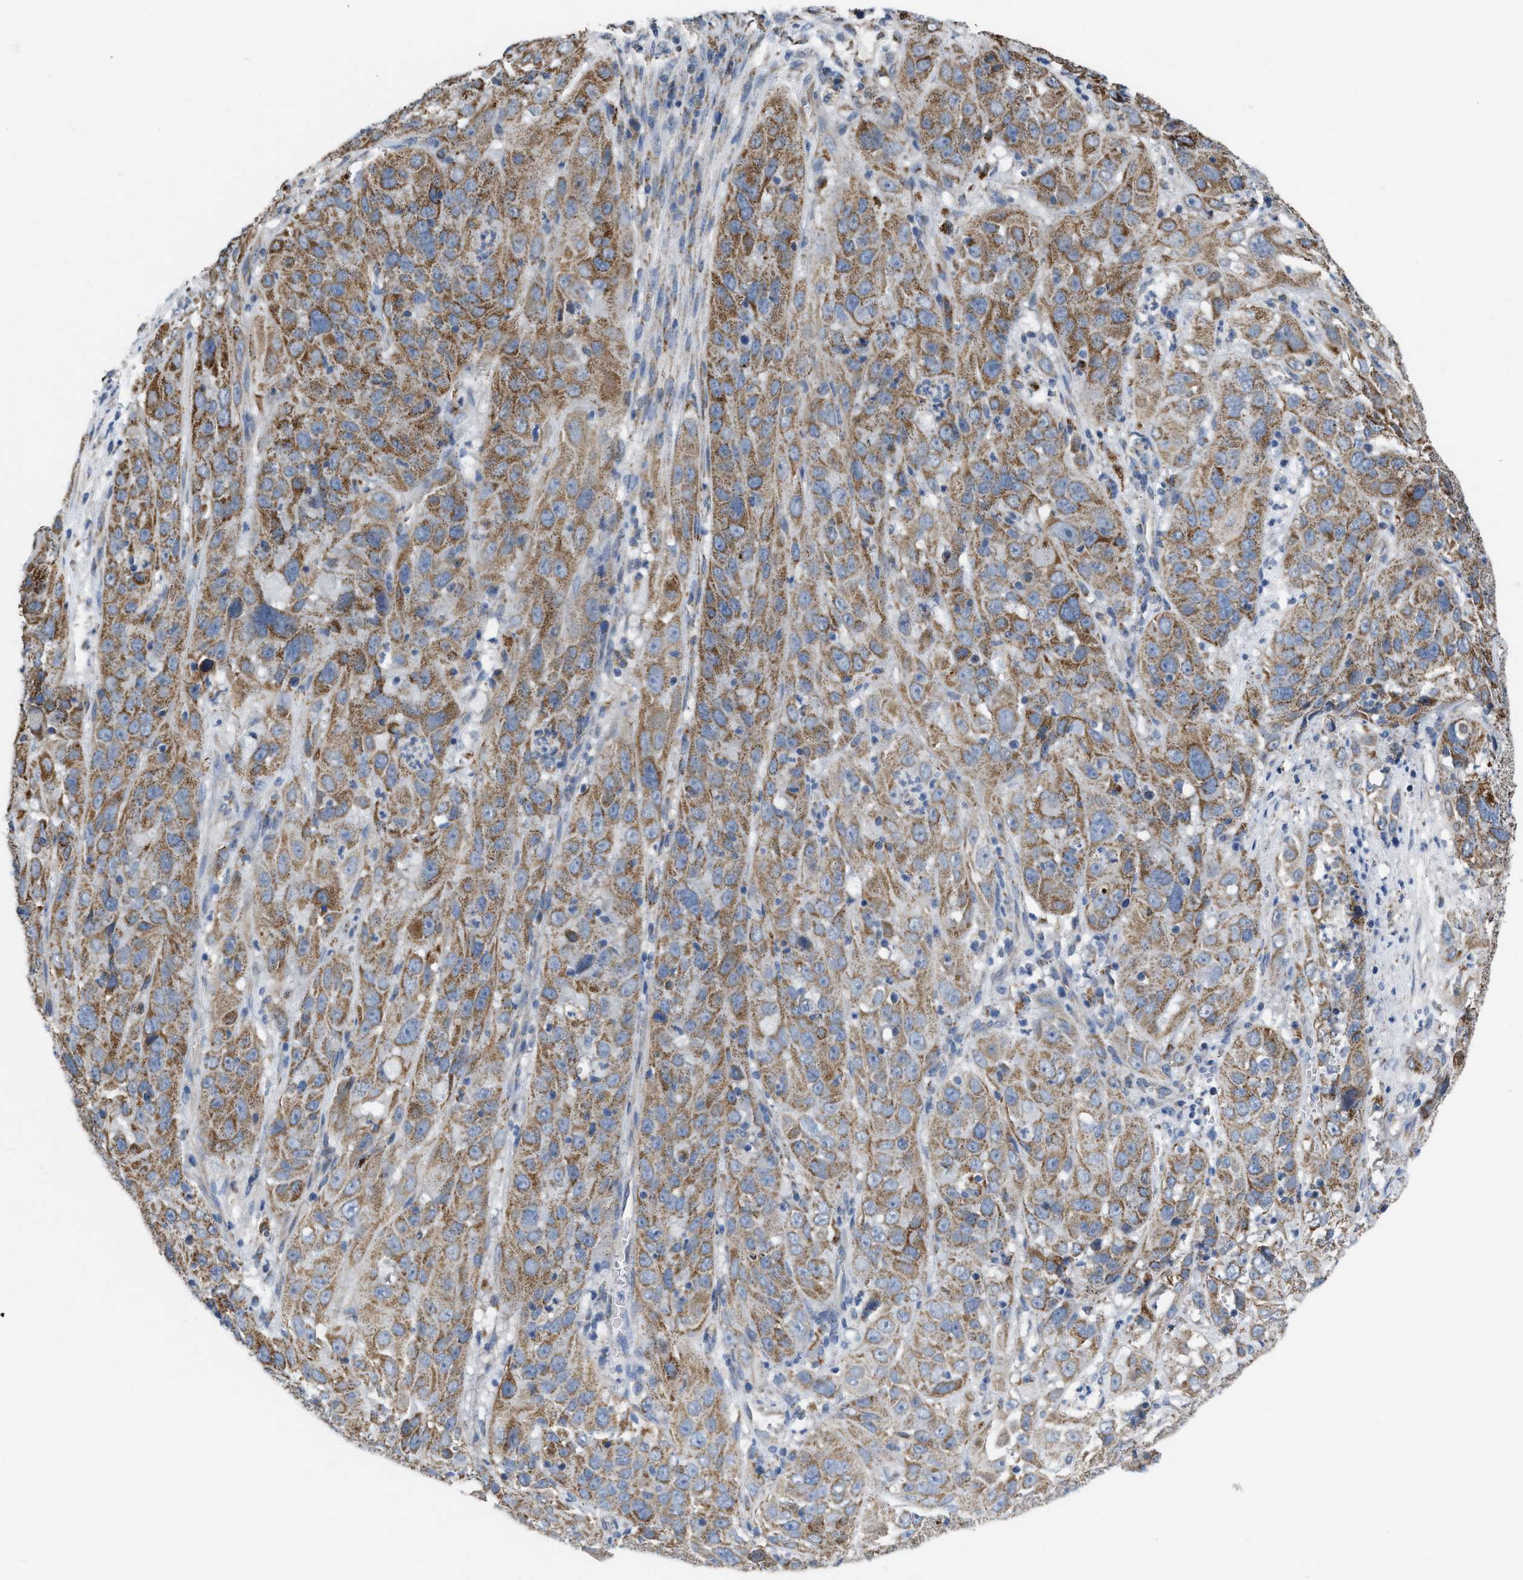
{"staining": {"intensity": "moderate", "quantity": ">75%", "location": "cytoplasmic/membranous"}, "tissue": "cervical cancer", "cell_type": "Tumor cells", "image_type": "cancer", "snomed": [{"axis": "morphology", "description": "Squamous cell carcinoma, NOS"}, {"axis": "topography", "description": "Cervix"}], "caption": "Squamous cell carcinoma (cervical) stained for a protein exhibits moderate cytoplasmic/membranous positivity in tumor cells.", "gene": "BCL10", "patient": {"sex": "female", "age": 32}}